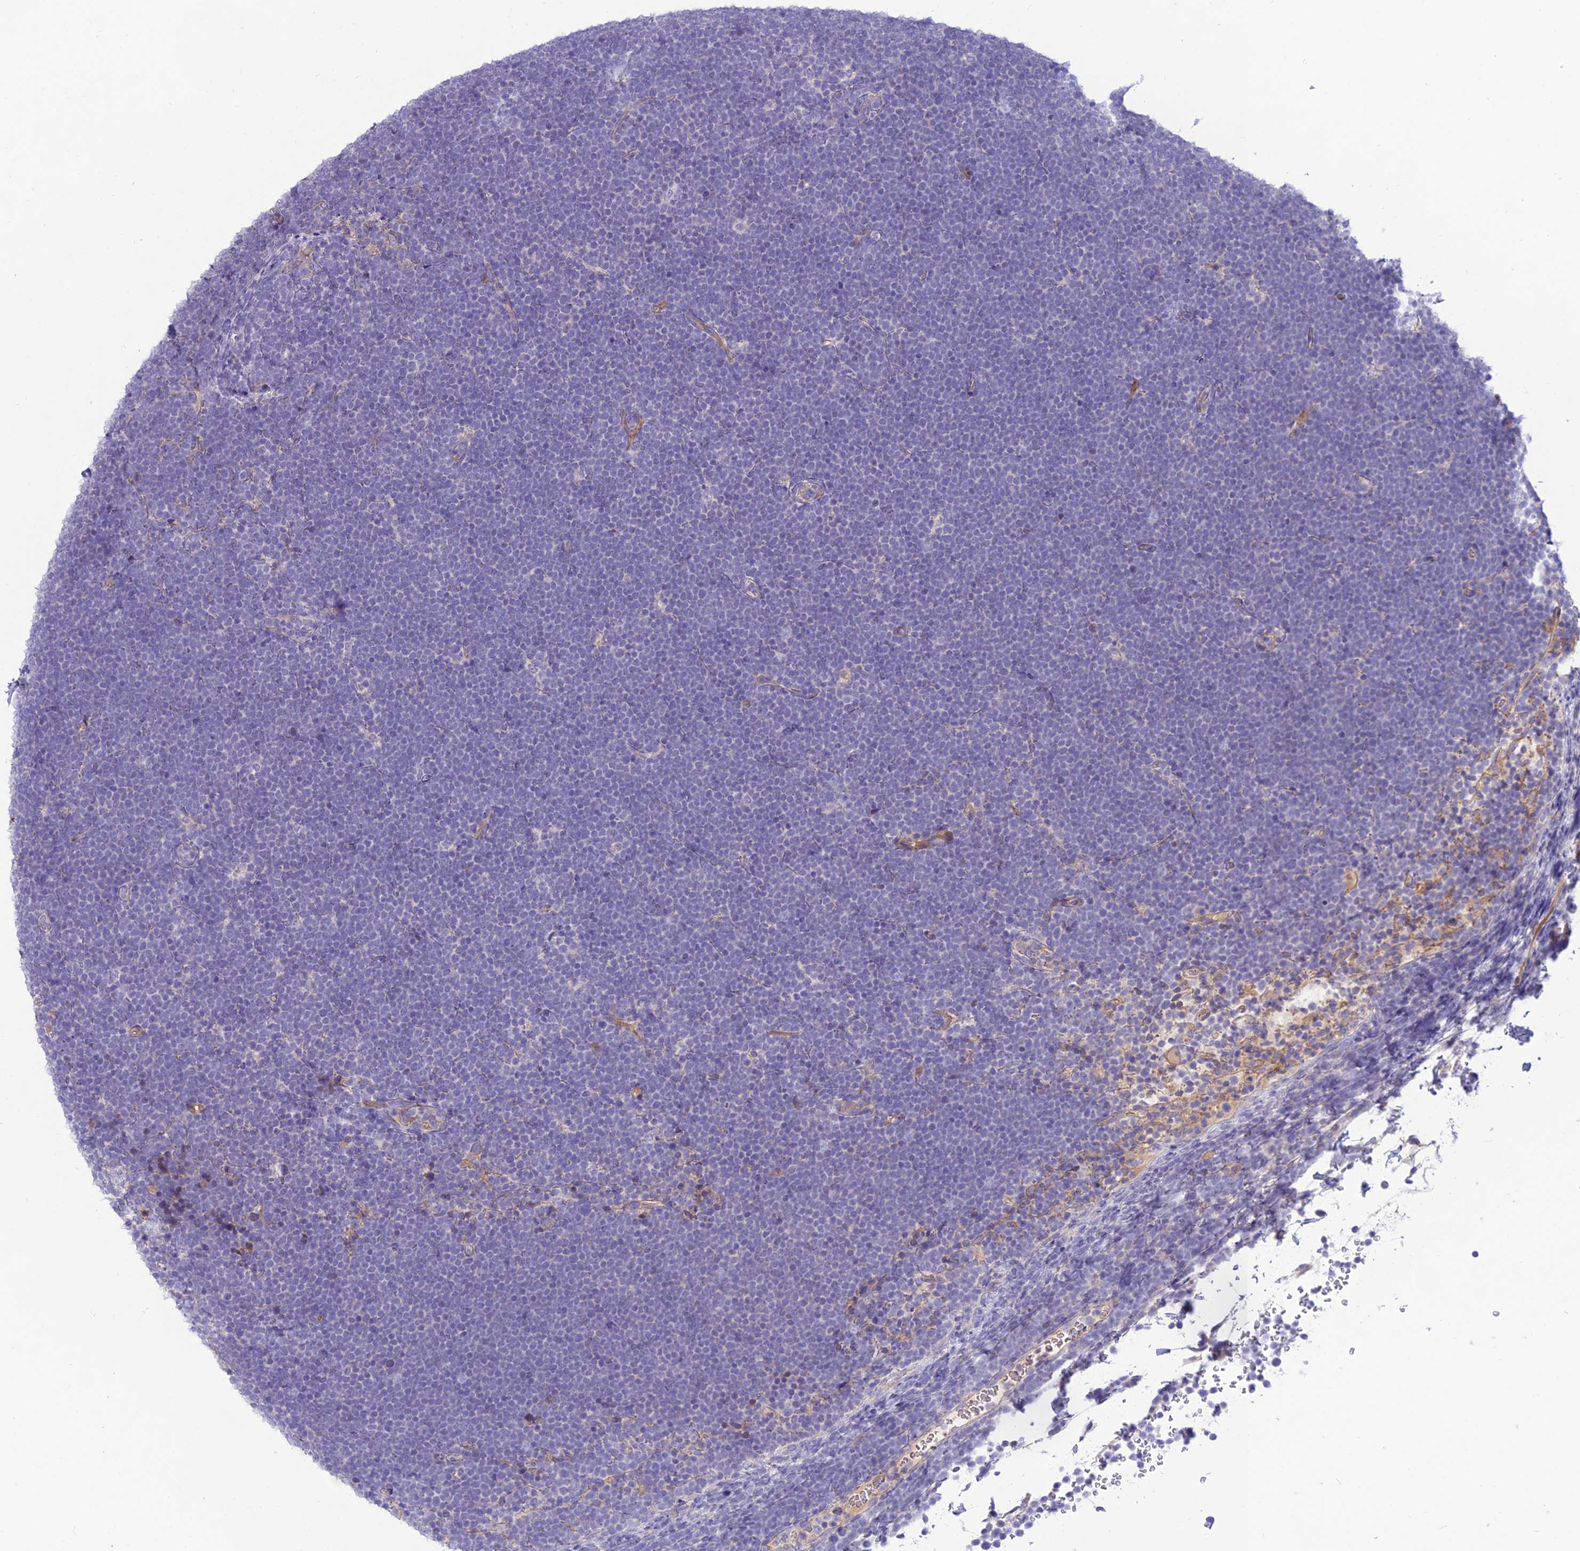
{"staining": {"intensity": "negative", "quantity": "none", "location": "none"}, "tissue": "lymphoma", "cell_type": "Tumor cells", "image_type": "cancer", "snomed": [{"axis": "morphology", "description": "Malignant lymphoma, non-Hodgkin's type, High grade"}, {"axis": "topography", "description": "Lymph node"}], "caption": "This micrograph is of lymphoma stained with IHC to label a protein in brown with the nuclei are counter-stained blue. There is no positivity in tumor cells. (Brightfield microscopy of DAB immunohistochemistry (IHC) at high magnification).", "gene": "TEKT3", "patient": {"sex": "male", "age": 13}}